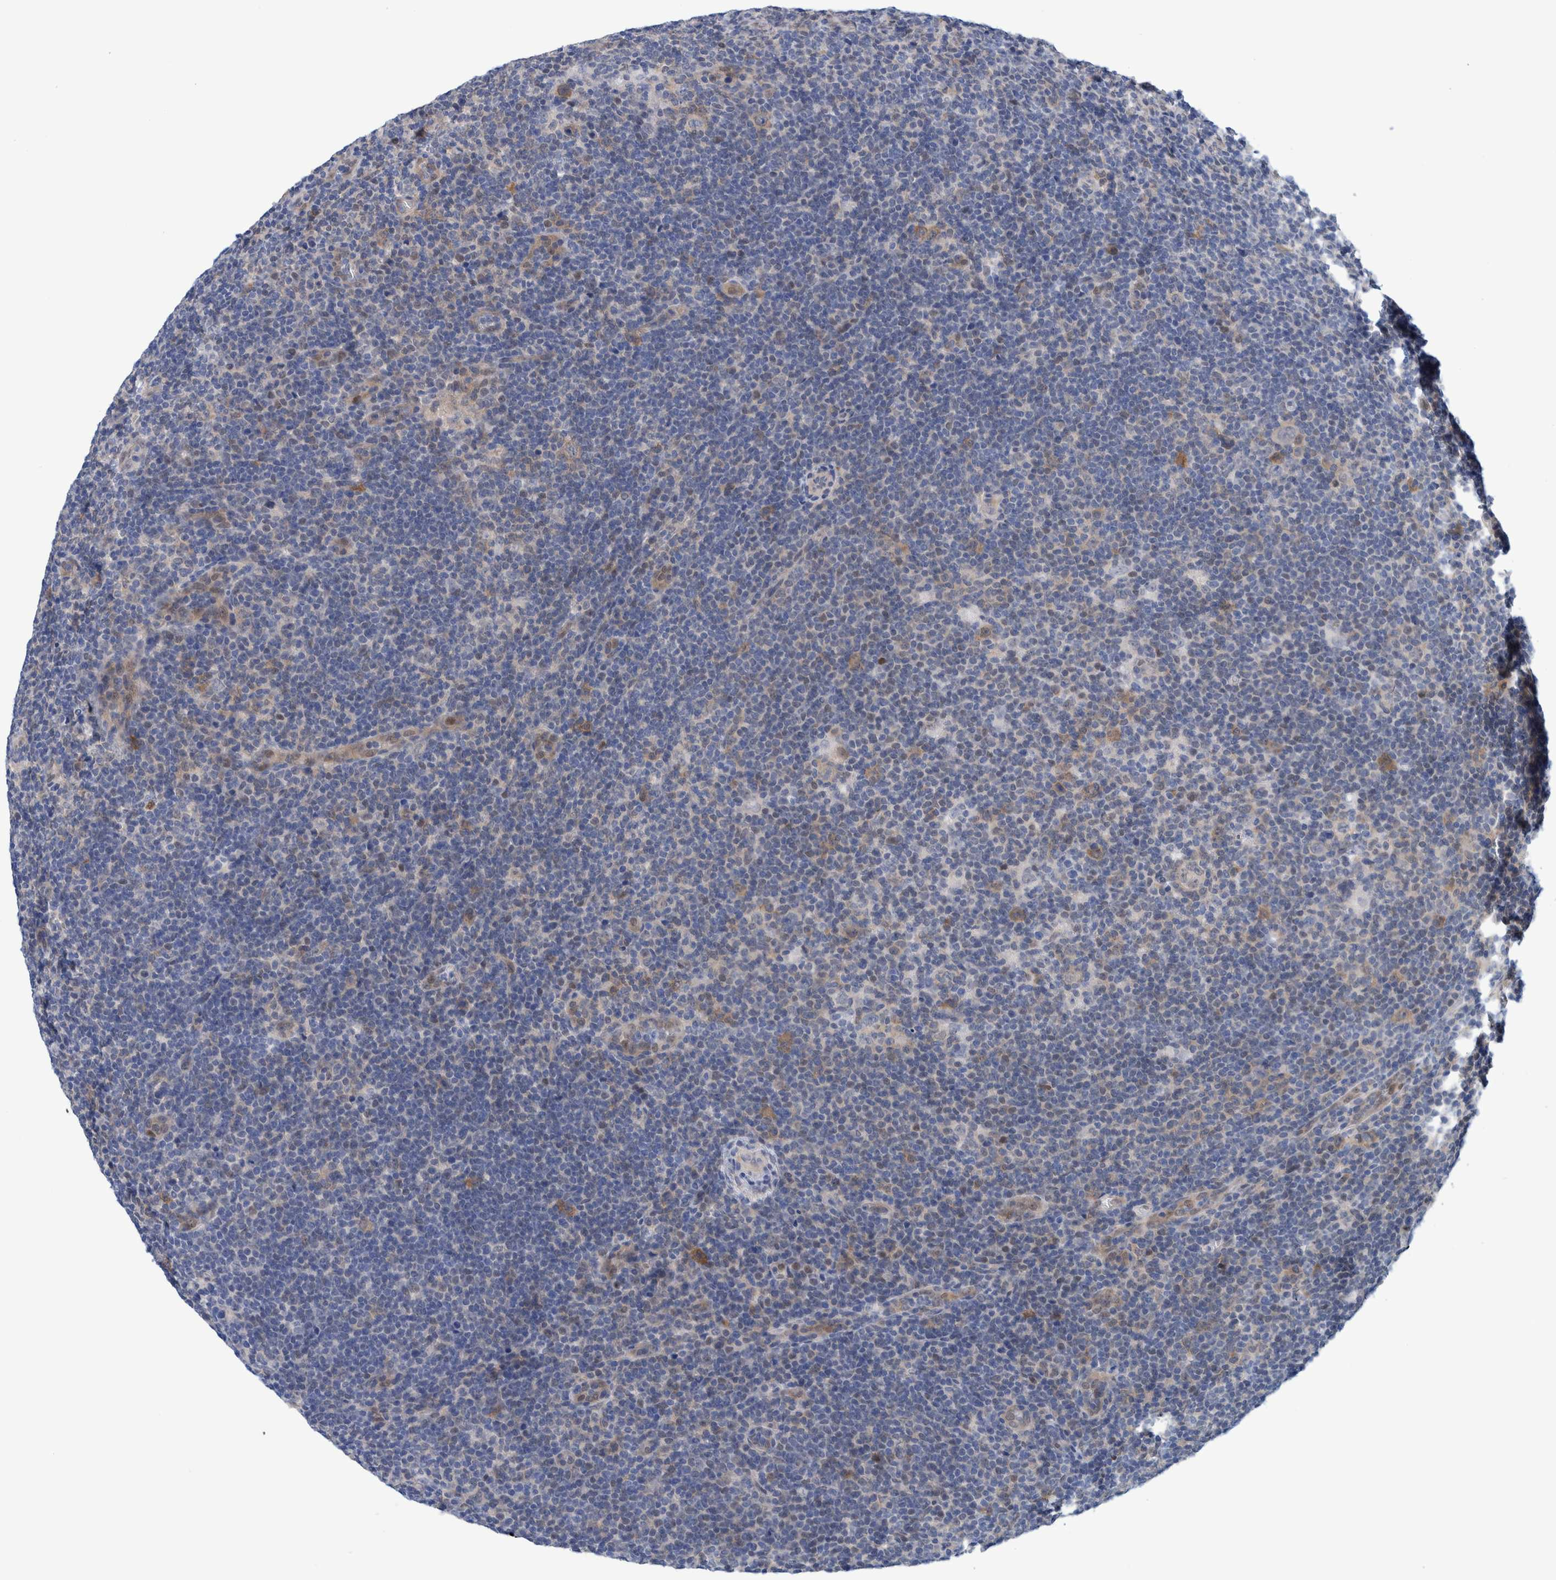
{"staining": {"intensity": "negative", "quantity": "none", "location": "none"}, "tissue": "lymphoma", "cell_type": "Tumor cells", "image_type": "cancer", "snomed": [{"axis": "morphology", "description": "Hodgkin's disease, NOS"}, {"axis": "topography", "description": "Lymph node"}], "caption": "The photomicrograph exhibits no significant positivity in tumor cells of Hodgkin's disease.", "gene": "PFAS", "patient": {"sex": "female", "age": 57}}